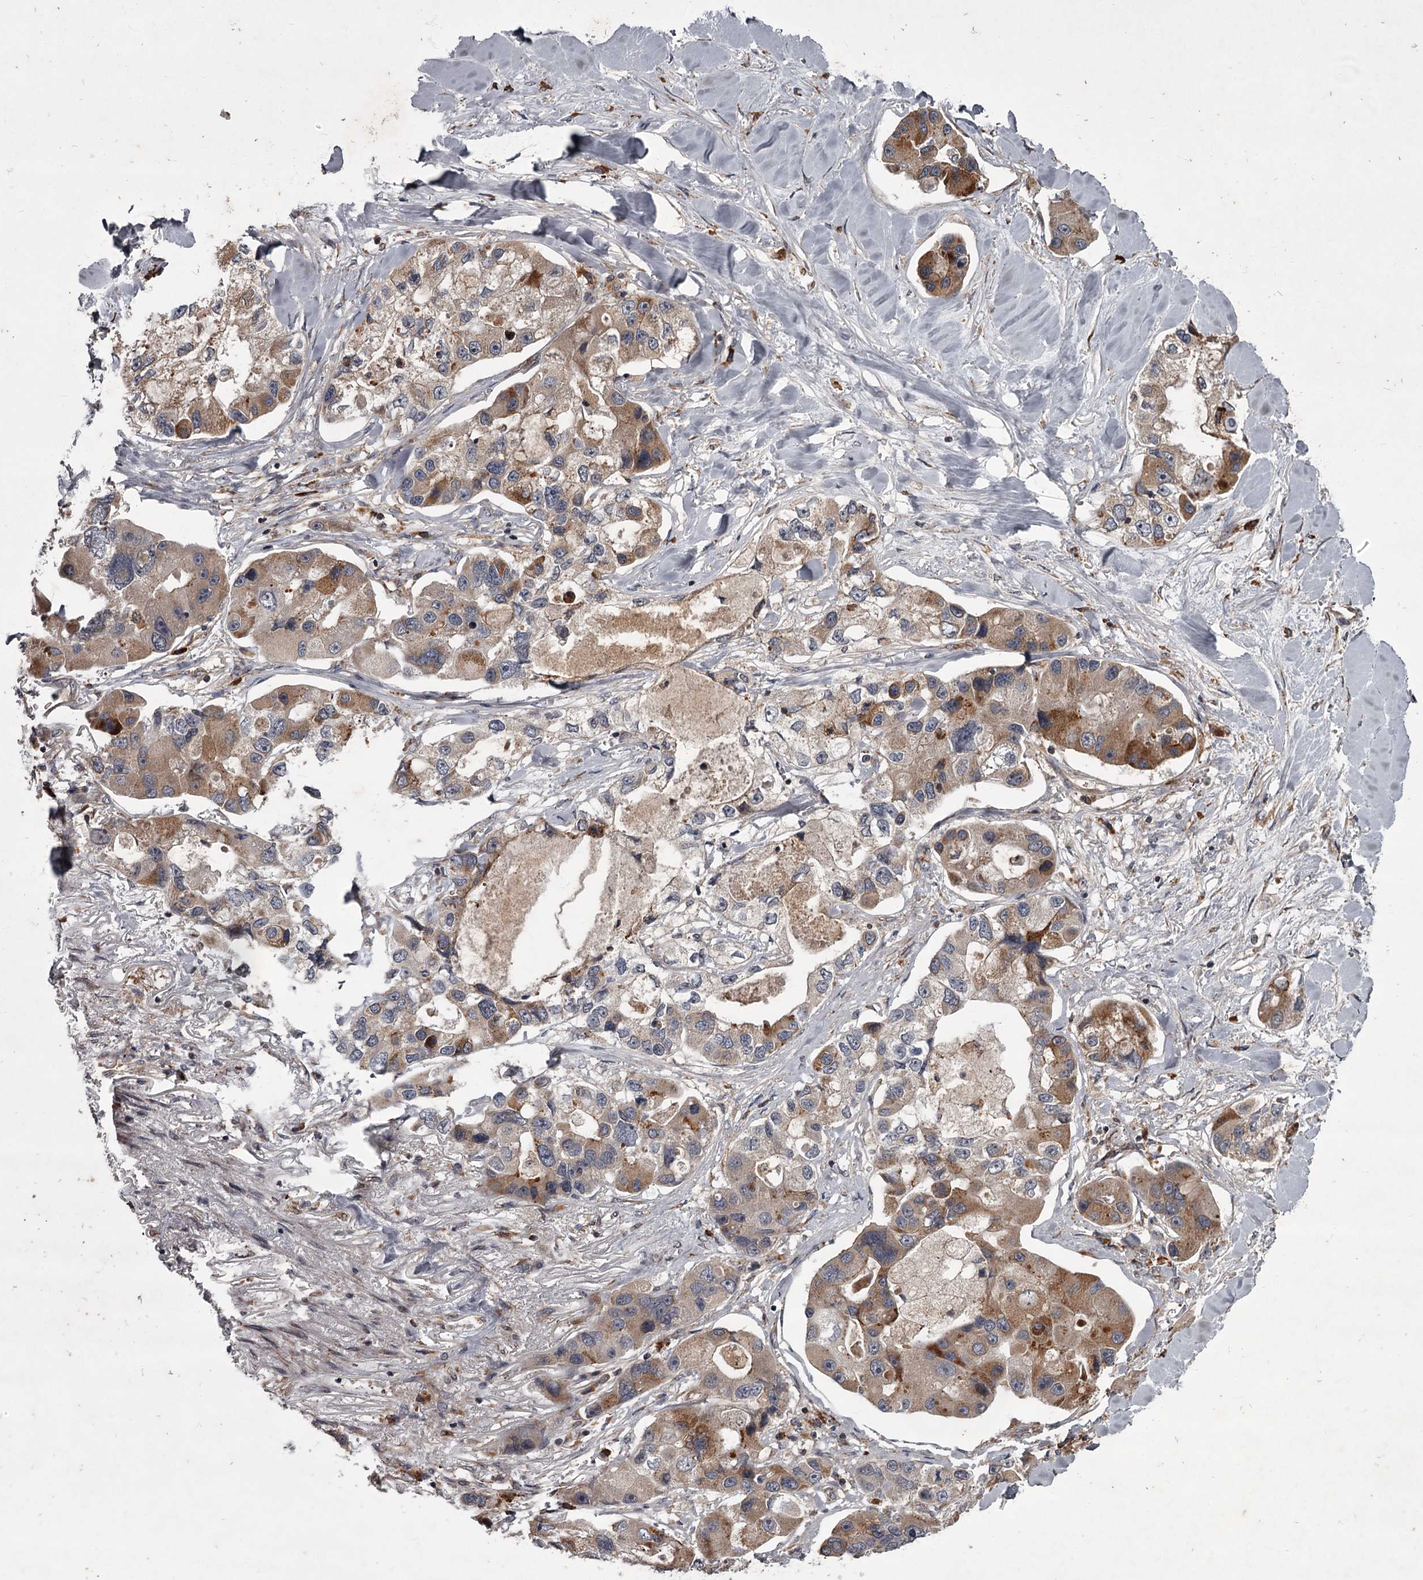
{"staining": {"intensity": "moderate", "quantity": ">75%", "location": "cytoplasmic/membranous"}, "tissue": "lung cancer", "cell_type": "Tumor cells", "image_type": "cancer", "snomed": [{"axis": "morphology", "description": "Adenocarcinoma, NOS"}, {"axis": "topography", "description": "Lung"}], "caption": "Lung cancer tissue shows moderate cytoplasmic/membranous positivity in approximately >75% of tumor cells, visualized by immunohistochemistry.", "gene": "UNC93B1", "patient": {"sex": "female", "age": 54}}